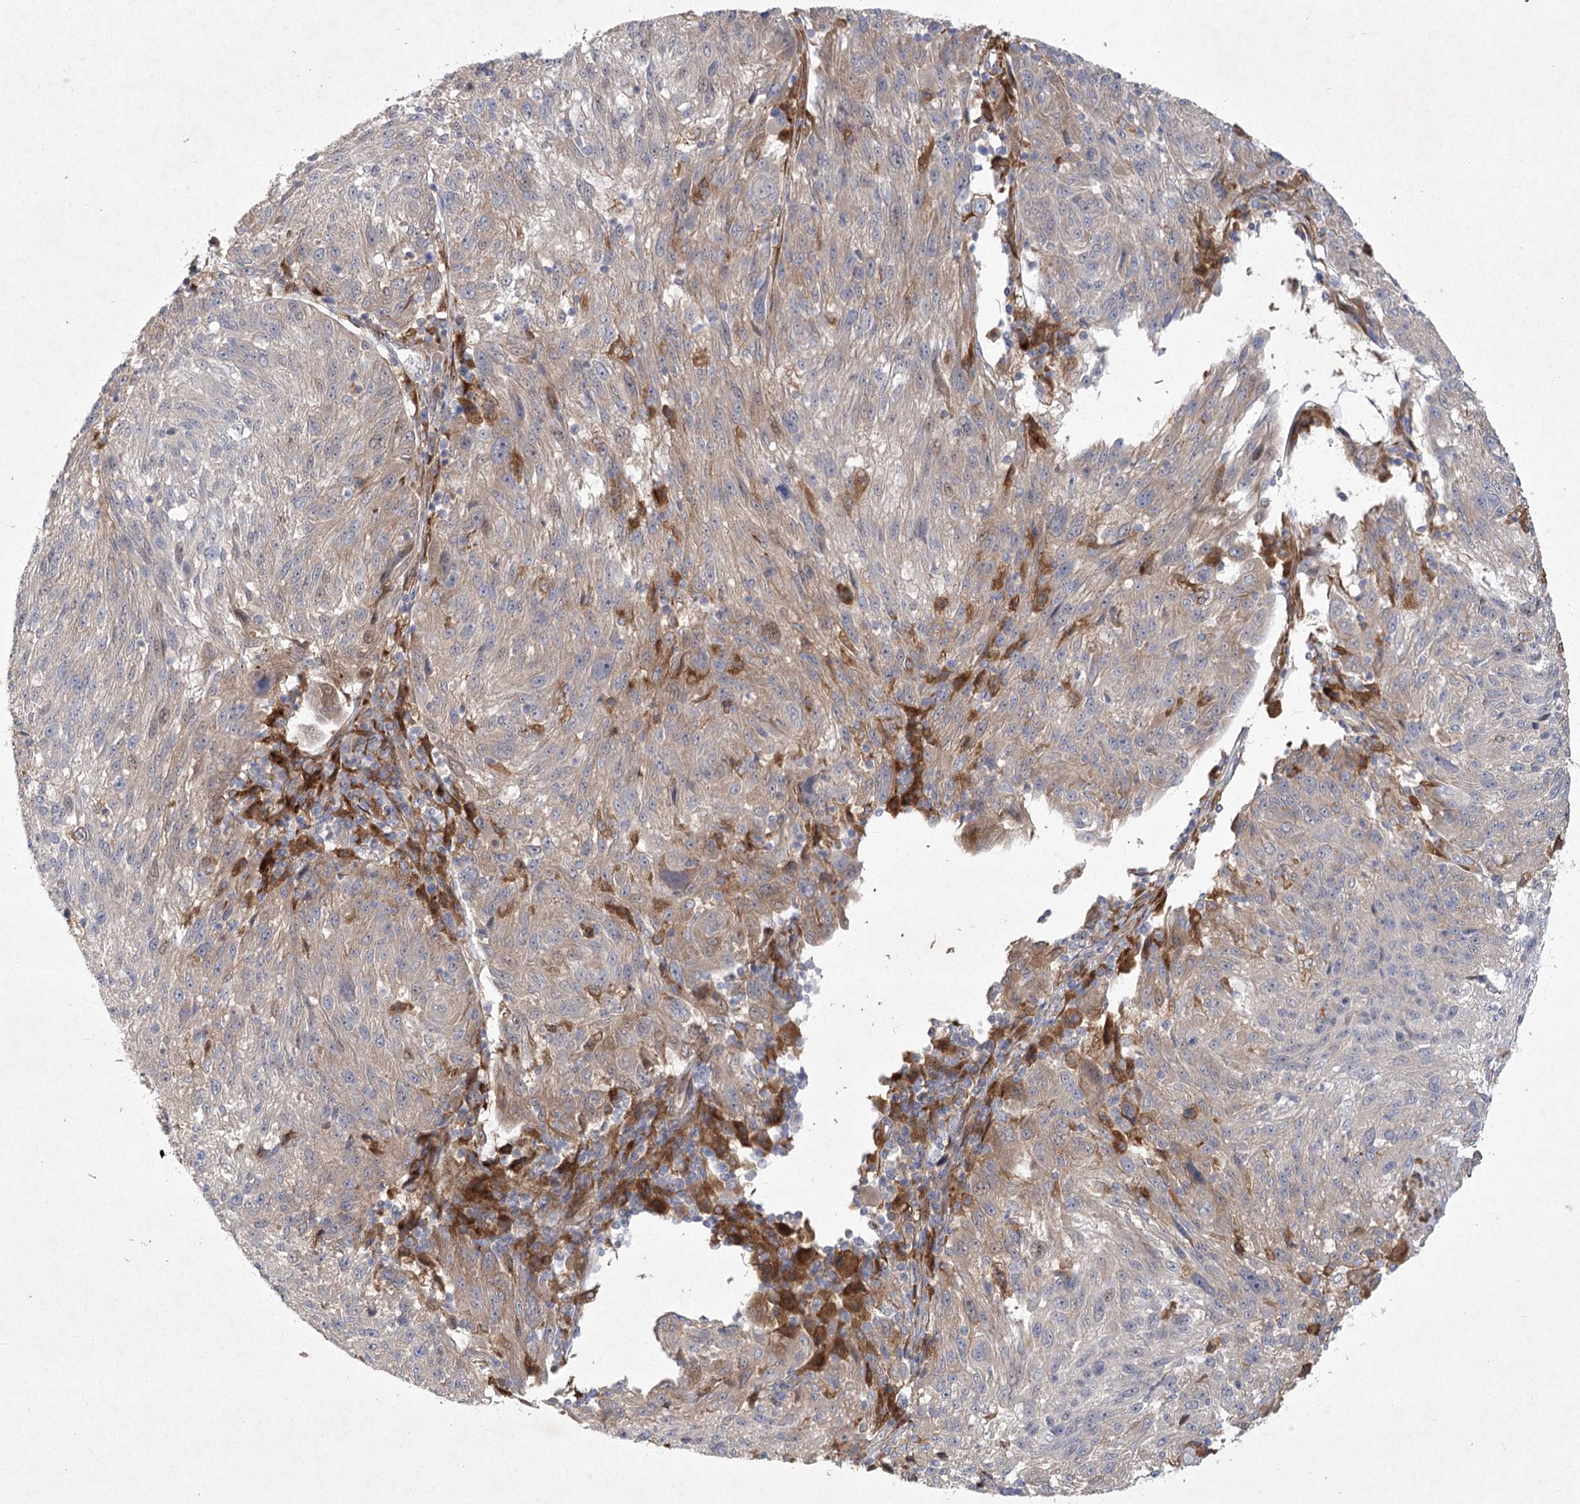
{"staining": {"intensity": "weak", "quantity": "25%-75%", "location": "cytoplasmic/membranous"}, "tissue": "melanoma", "cell_type": "Tumor cells", "image_type": "cancer", "snomed": [{"axis": "morphology", "description": "Malignant melanoma, NOS"}, {"axis": "topography", "description": "Skin"}], "caption": "Approximately 25%-75% of tumor cells in malignant melanoma reveal weak cytoplasmic/membranous protein positivity as visualized by brown immunohistochemical staining.", "gene": "FAM110C", "patient": {"sex": "male", "age": 53}}